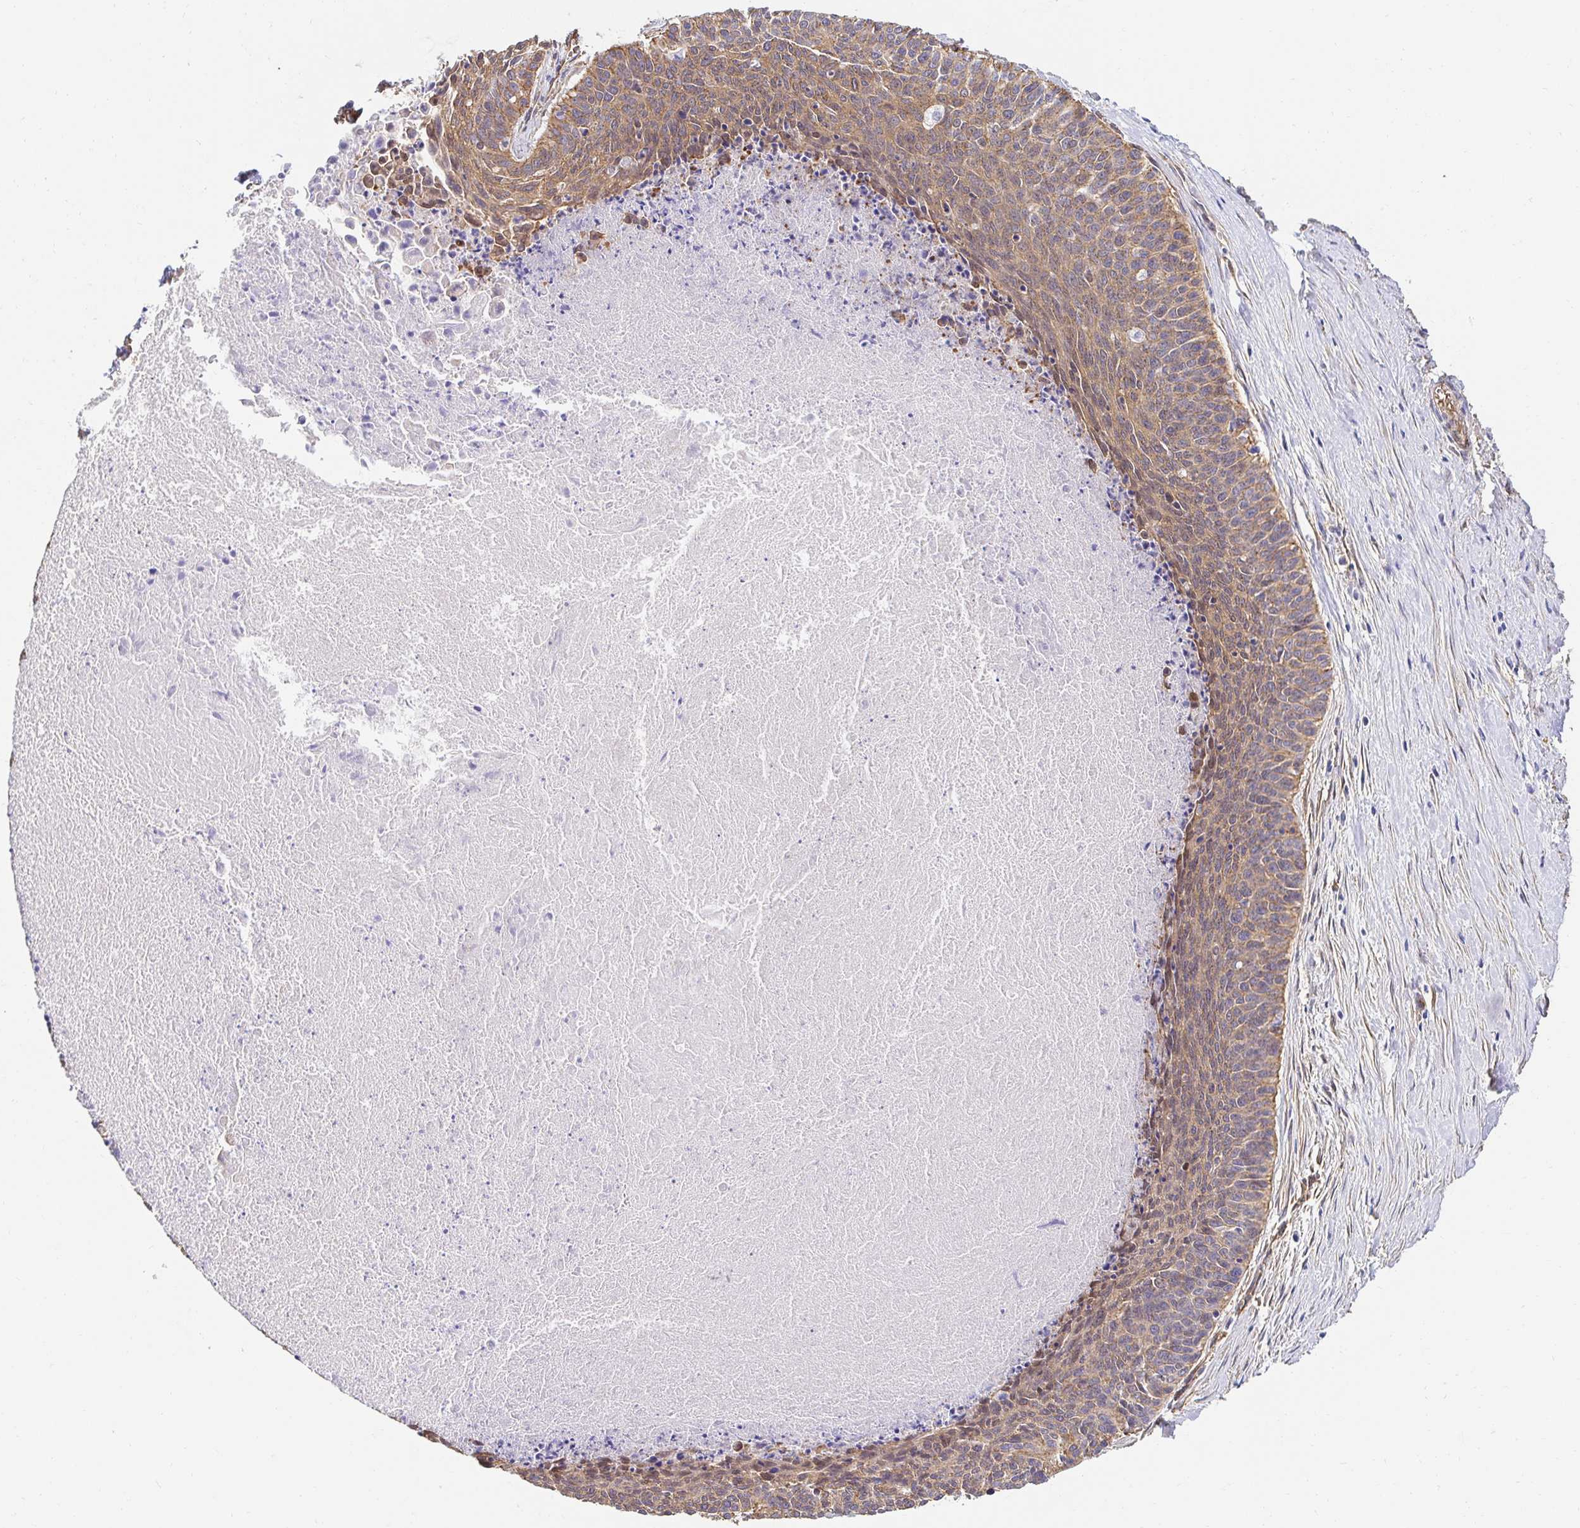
{"staining": {"intensity": "moderate", "quantity": ">75%", "location": "cytoplasmic/membranous"}, "tissue": "cervical cancer", "cell_type": "Tumor cells", "image_type": "cancer", "snomed": [{"axis": "morphology", "description": "Squamous cell carcinoma, NOS"}, {"axis": "topography", "description": "Cervix"}], "caption": "DAB immunohistochemical staining of human cervical cancer (squamous cell carcinoma) reveals moderate cytoplasmic/membranous protein staining in about >75% of tumor cells.", "gene": "CTTN", "patient": {"sex": "female", "age": 55}}